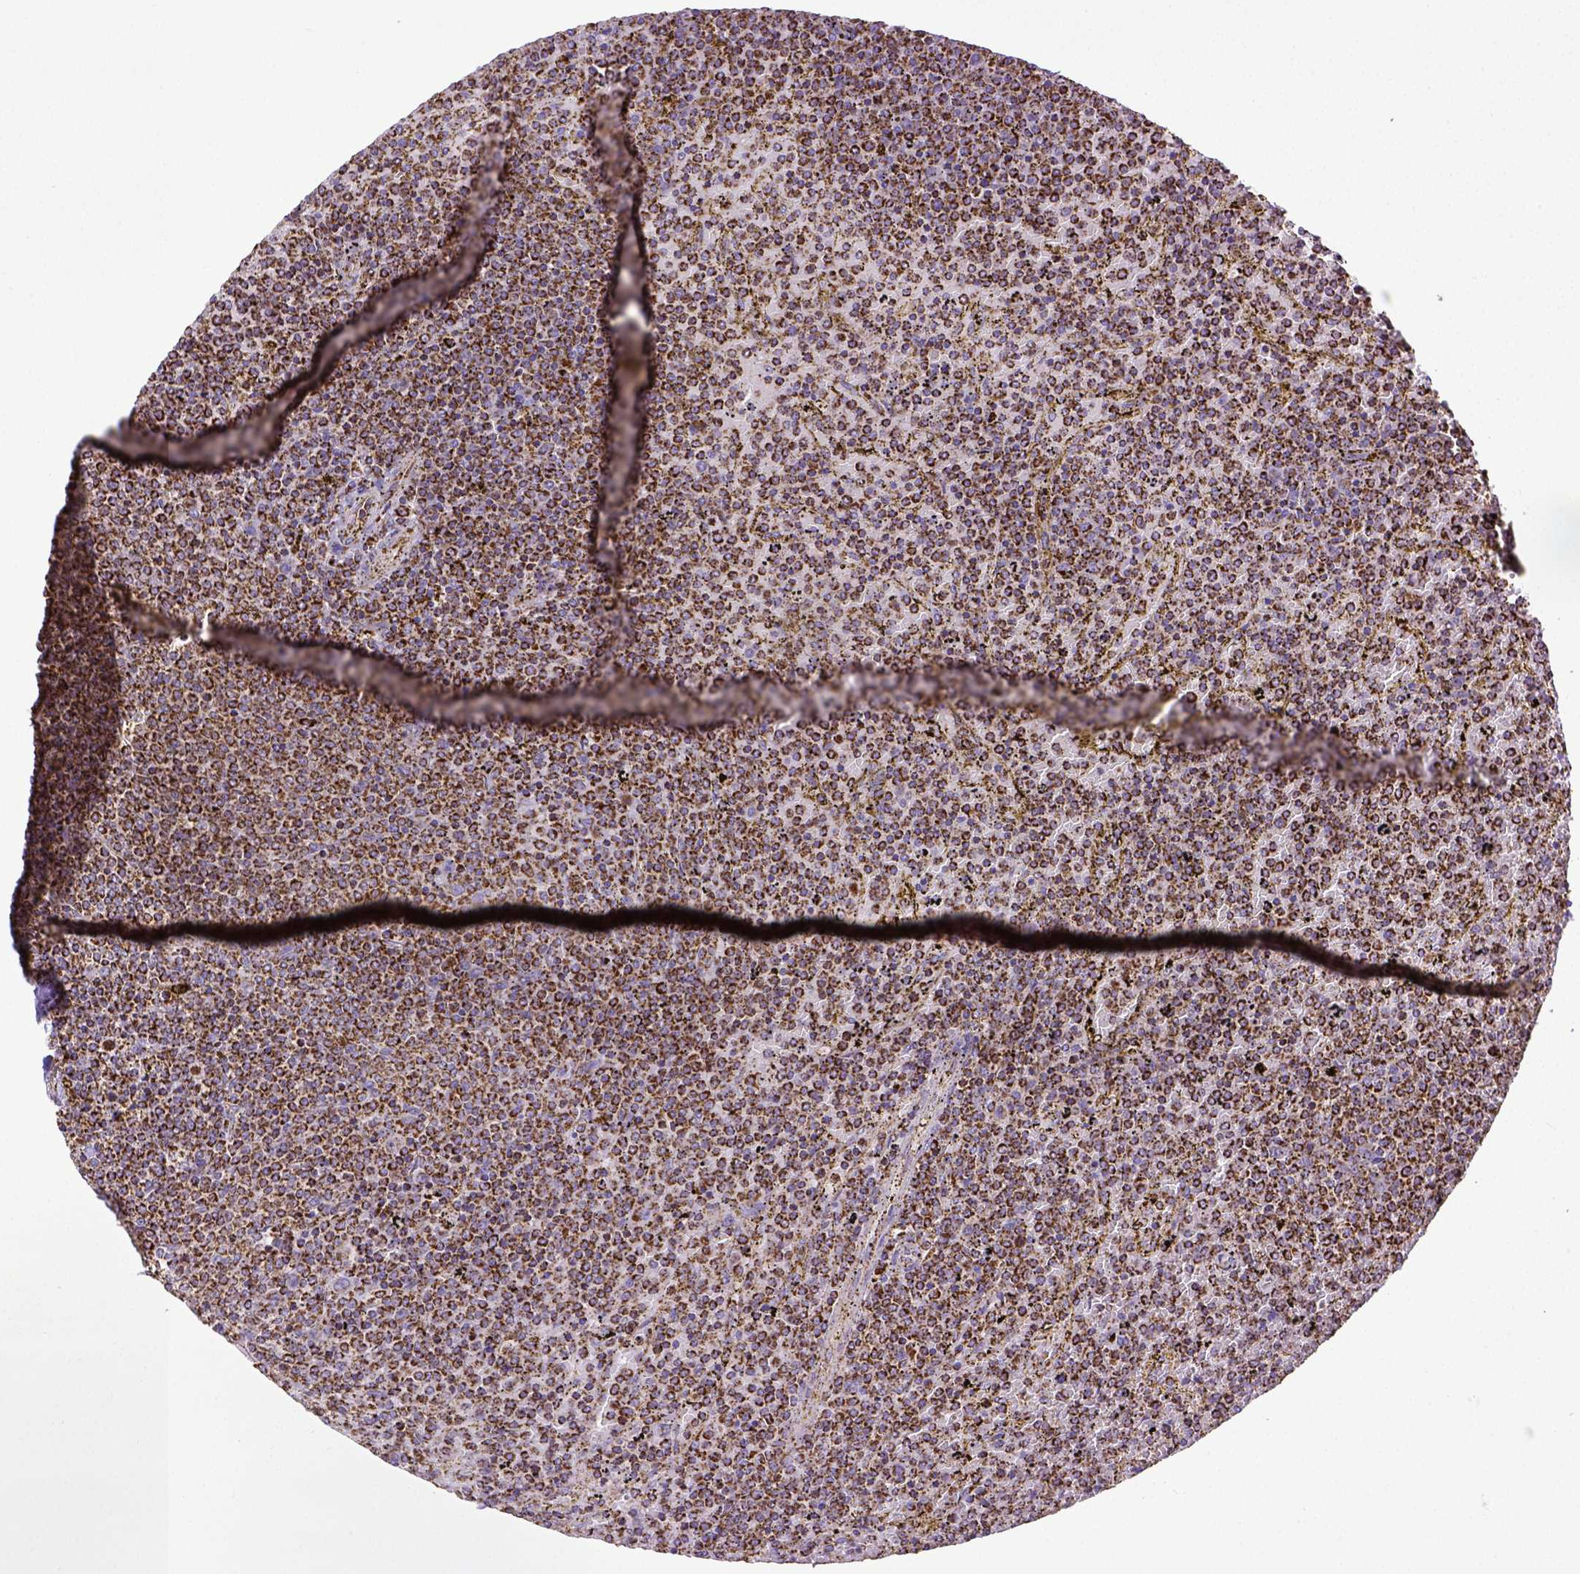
{"staining": {"intensity": "strong", "quantity": ">75%", "location": "cytoplasmic/membranous"}, "tissue": "lymphoma", "cell_type": "Tumor cells", "image_type": "cancer", "snomed": [{"axis": "morphology", "description": "Malignant lymphoma, non-Hodgkin's type, Low grade"}, {"axis": "topography", "description": "Spleen"}], "caption": "Low-grade malignant lymphoma, non-Hodgkin's type tissue reveals strong cytoplasmic/membranous staining in approximately >75% of tumor cells, visualized by immunohistochemistry. (IHC, brightfield microscopy, high magnification).", "gene": "MT-CO1", "patient": {"sex": "female", "age": 77}}